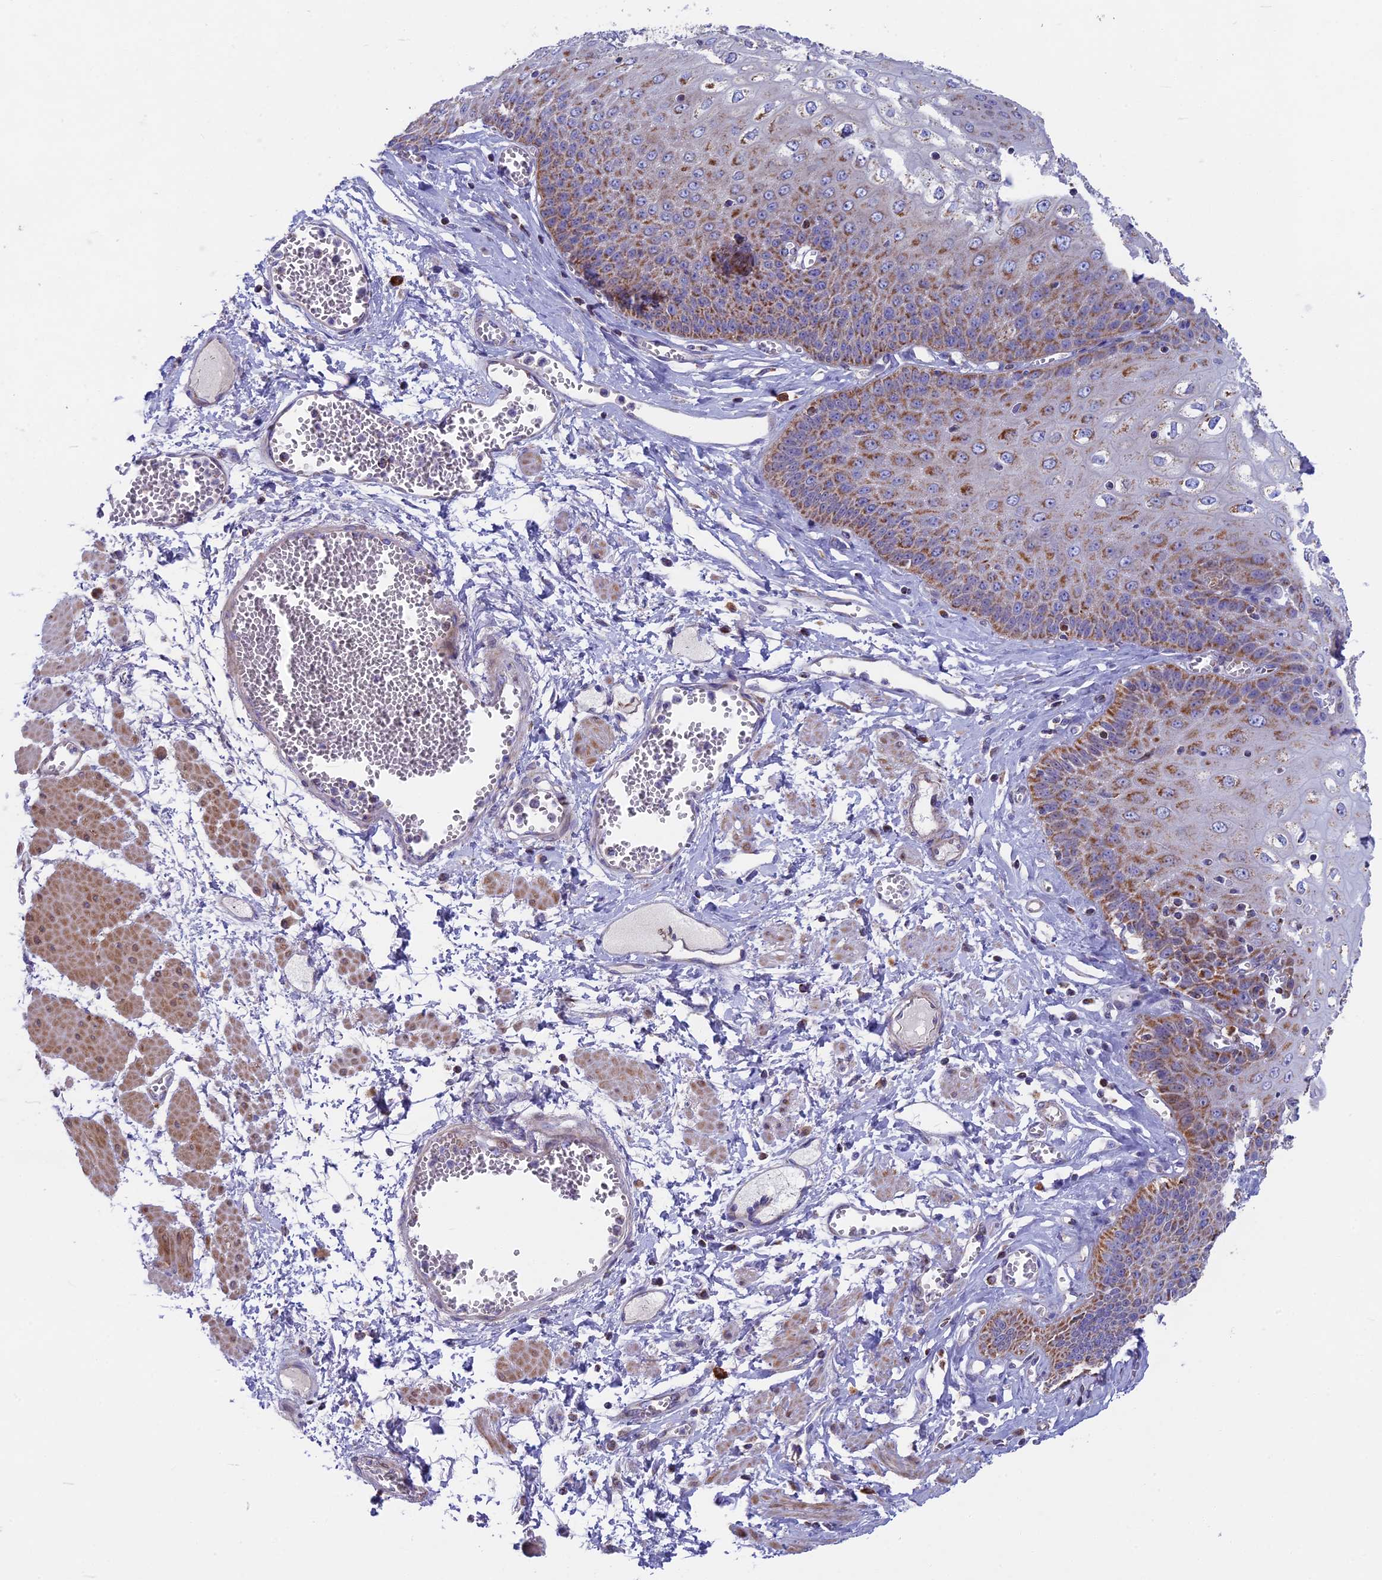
{"staining": {"intensity": "strong", "quantity": "25%-75%", "location": "cytoplasmic/membranous"}, "tissue": "esophagus", "cell_type": "Squamous epithelial cells", "image_type": "normal", "snomed": [{"axis": "morphology", "description": "Normal tissue, NOS"}, {"axis": "topography", "description": "Esophagus"}], "caption": "About 25%-75% of squamous epithelial cells in benign esophagus exhibit strong cytoplasmic/membranous protein staining as visualized by brown immunohistochemical staining.", "gene": "CS", "patient": {"sex": "male", "age": 60}}